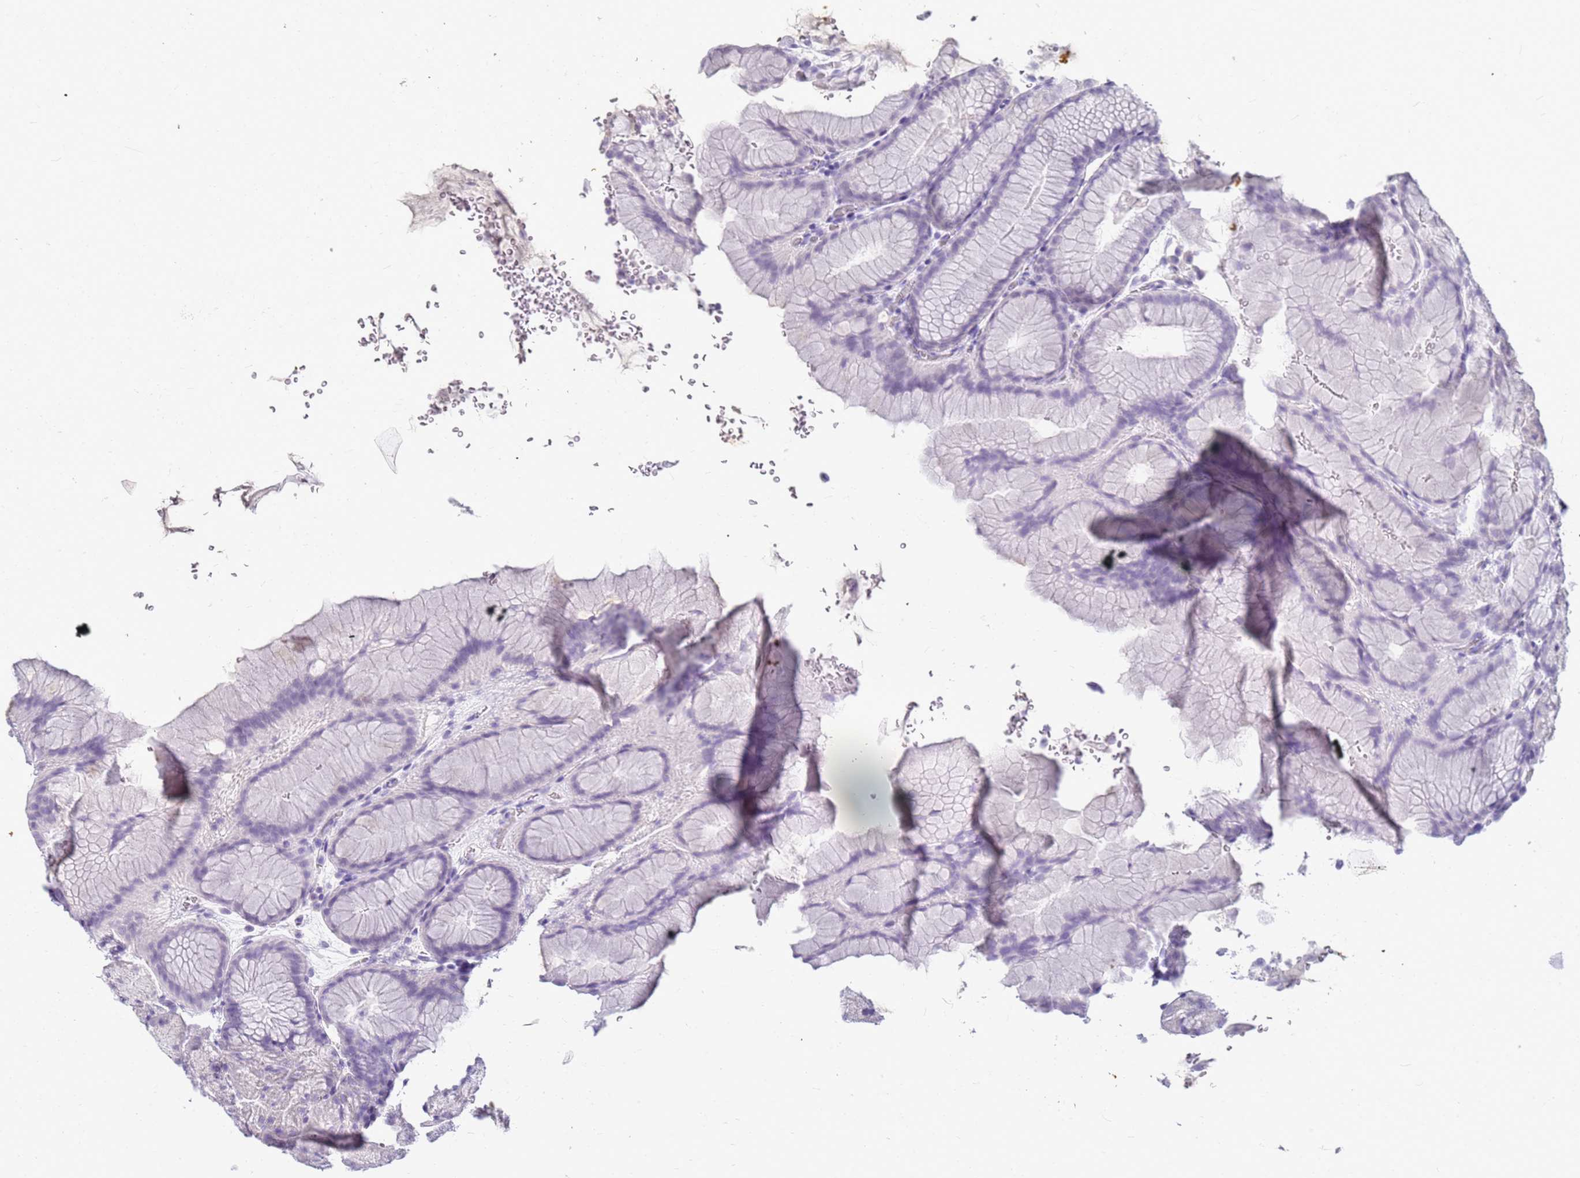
{"staining": {"intensity": "negative", "quantity": "none", "location": "none"}, "tissue": "stomach", "cell_type": "Glandular cells", "image_type": "normal", "snomed": [{"axis": "morphology", "description": "Normal tissue, NOS"}, {"axis": "topography", "description": "Stomach, upper"}, {"axis": "topography", "description": "Stomach, lower"}], "caption": "IHC of unremarkable stomach displays no expression in glandular cells.", "gene": "CFAP100", "patient": {"sex": "male", "age": 67}}